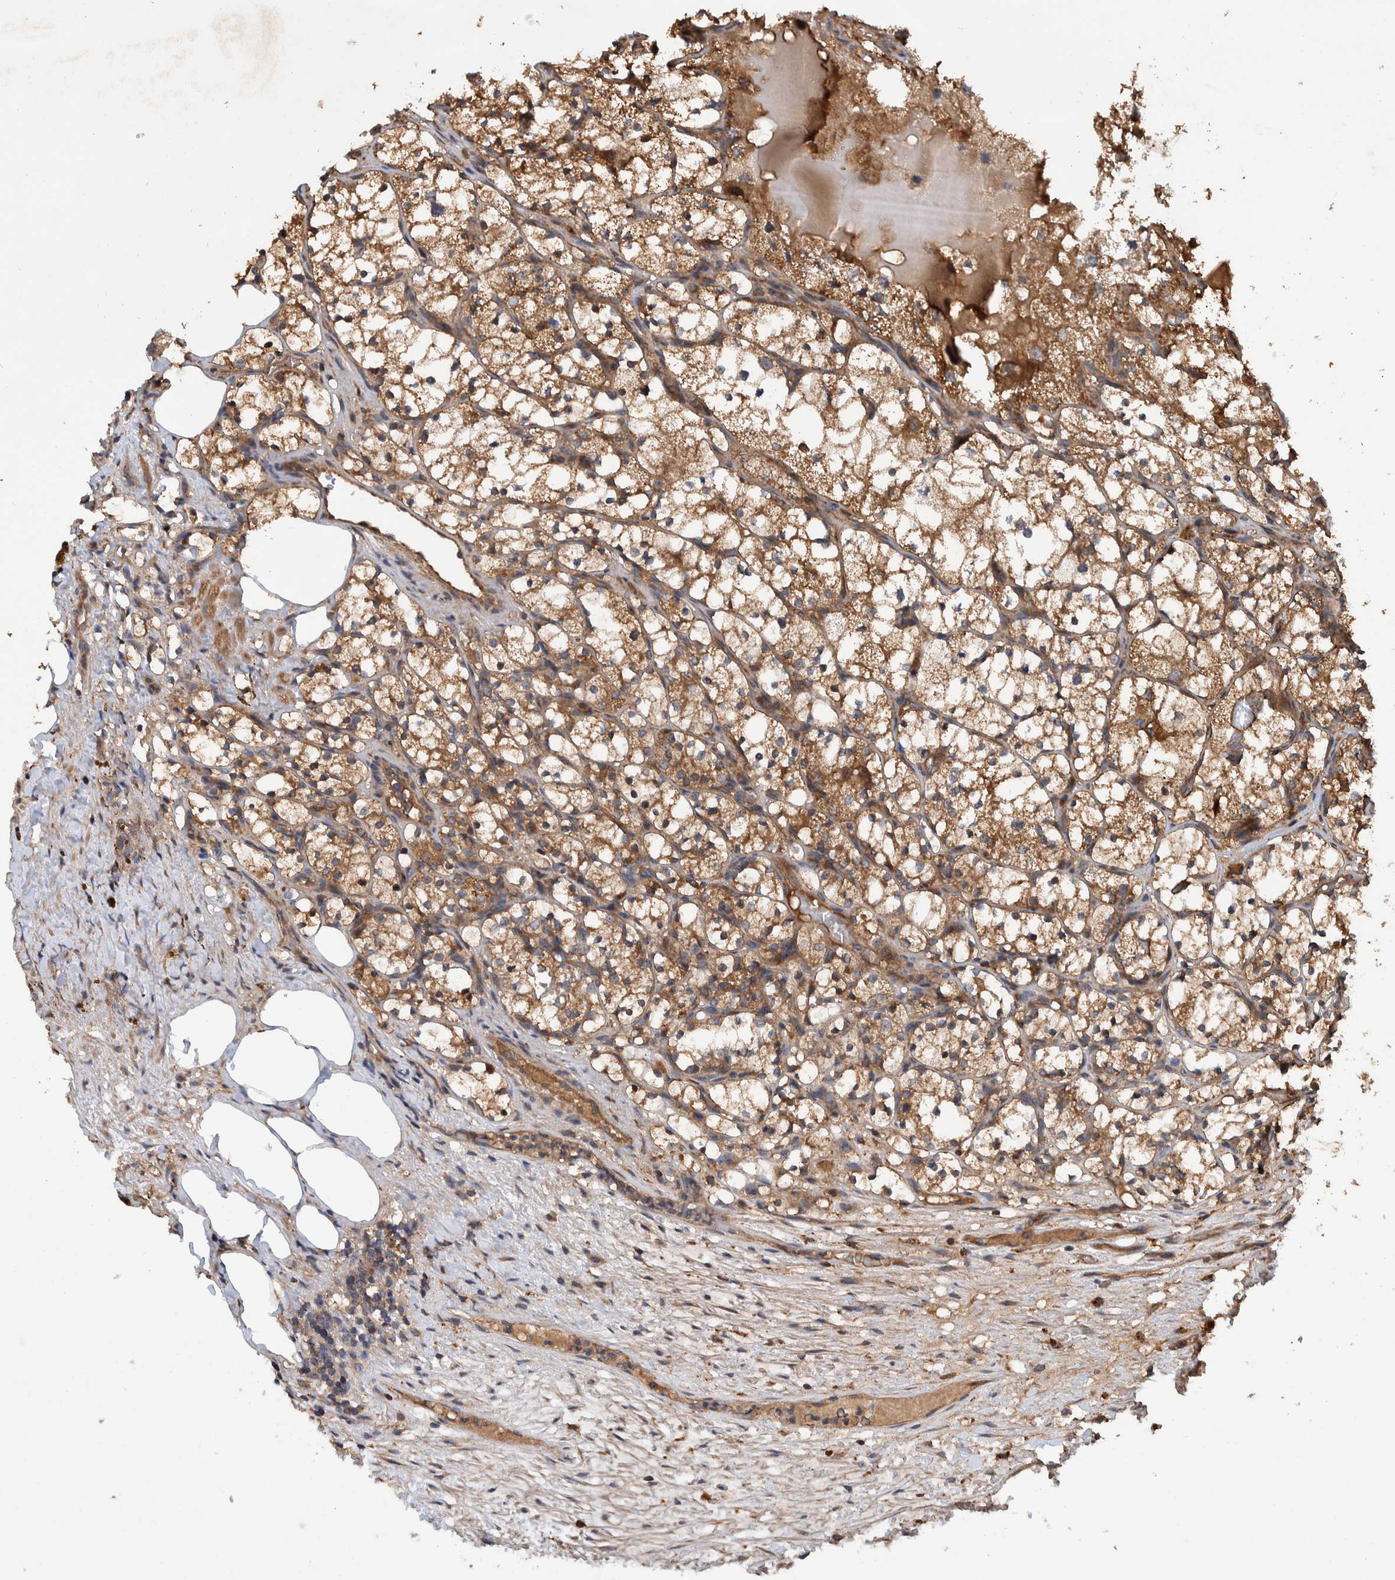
{"staining": {"intensity": "moderate", "quantity": ">75%", "location": "cytoplasmic/membranous"}, "tissue": "renal cancer", "cell_type": "Tumor cells", "image_type": "cancer", "snomed": [{"axis": "morphology", "description": "Adenocarcinoma, NOS"}, {"axis": "topography", "description": "Kidney"}], "caption": "Tumor cells exhibit medium levels of moderate cytoplasmic/membranous staining in about >75% of cells in human renal cancer (adenocarcinoma).", "gene": "VBP1", "patient": {"sex": "female", "age": 69}}